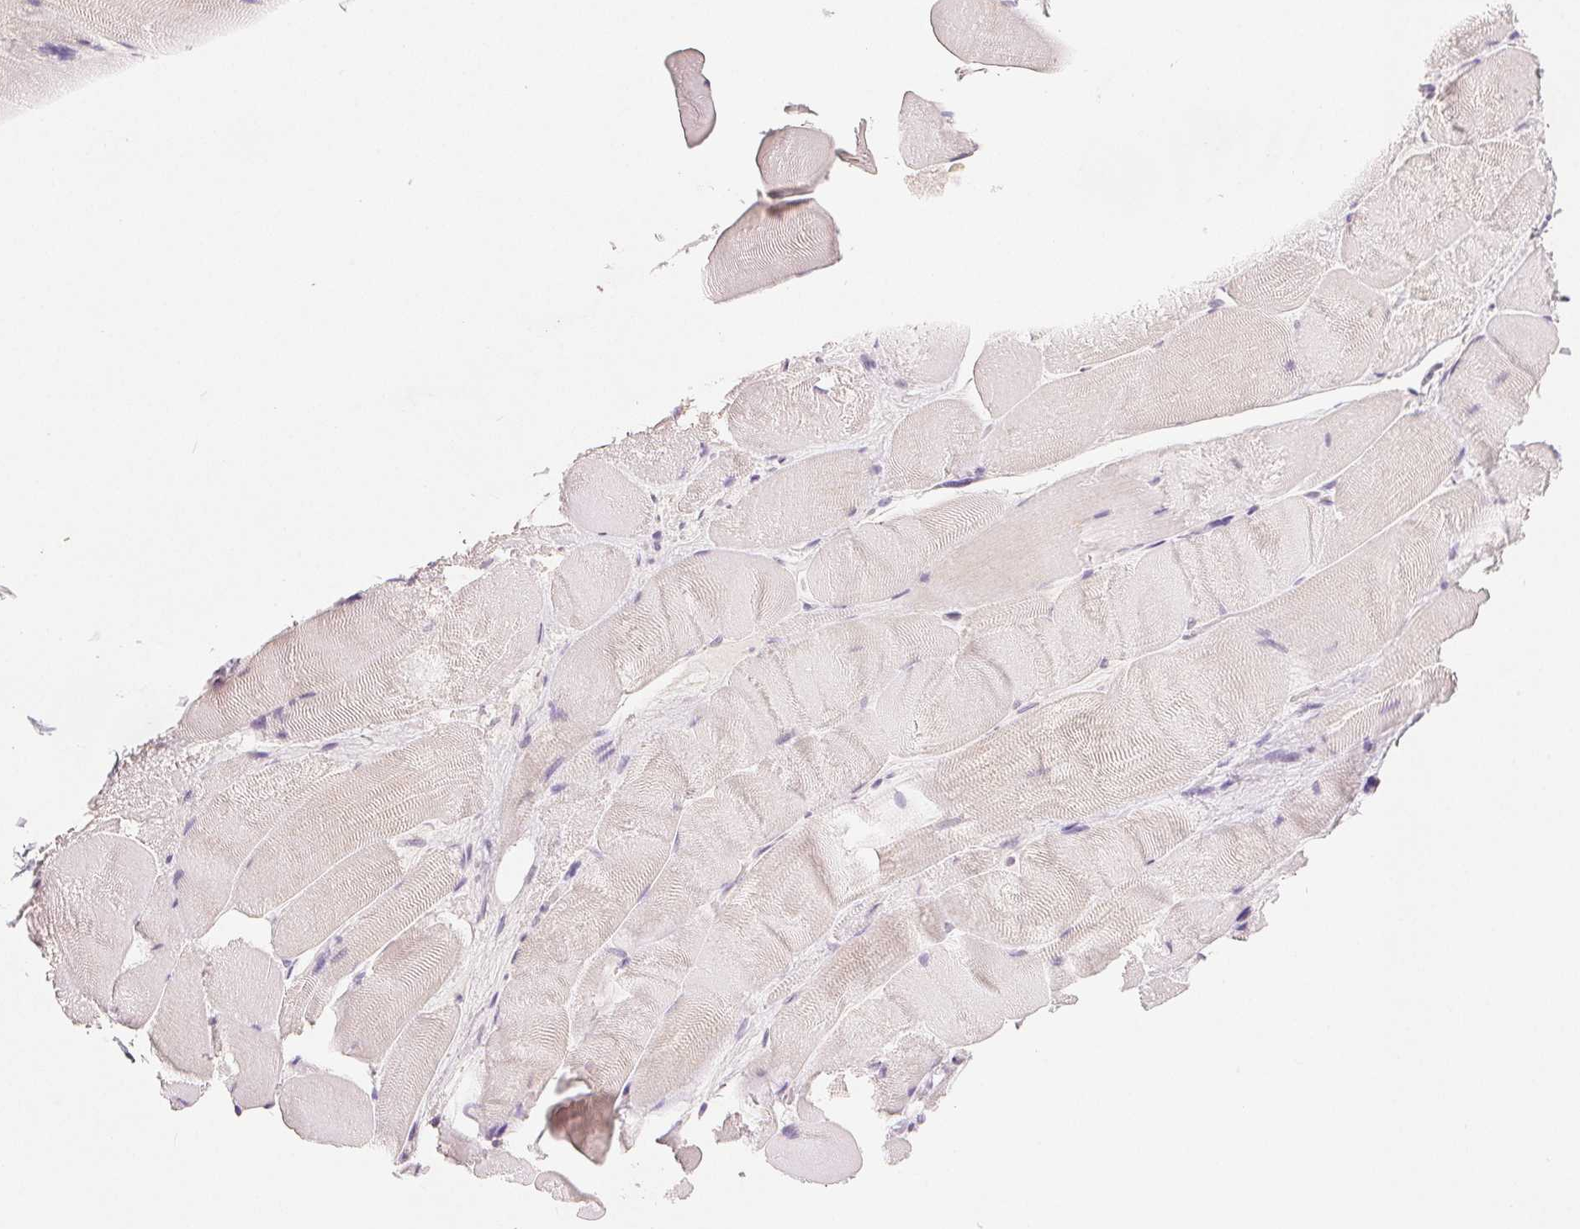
{"staining": {"intensity": "negative", "quantity": "none", "location": "none"}, "tissue": "skeletal muscle", "cell_type": "Myocytes", "image_type": "normal", "snomed": [{"axis": "morphology", "description": "Normal tissue, NOS"}, {"axis": "topography", "description": "Skeletal muscle"}], "caption": "Immunohistochemical staining of normal human skeletal muscle demonstrates no significant positivity in myocytes. The staining was performed using DAB (3,3'-diaminobenzidine) to visualize the protein expression in brown, while the nuclei were stained in blue with hematoxylin (Magnification: 20x).", "gene": "CA12", "patient": {"sex": "female", "age": 64}}